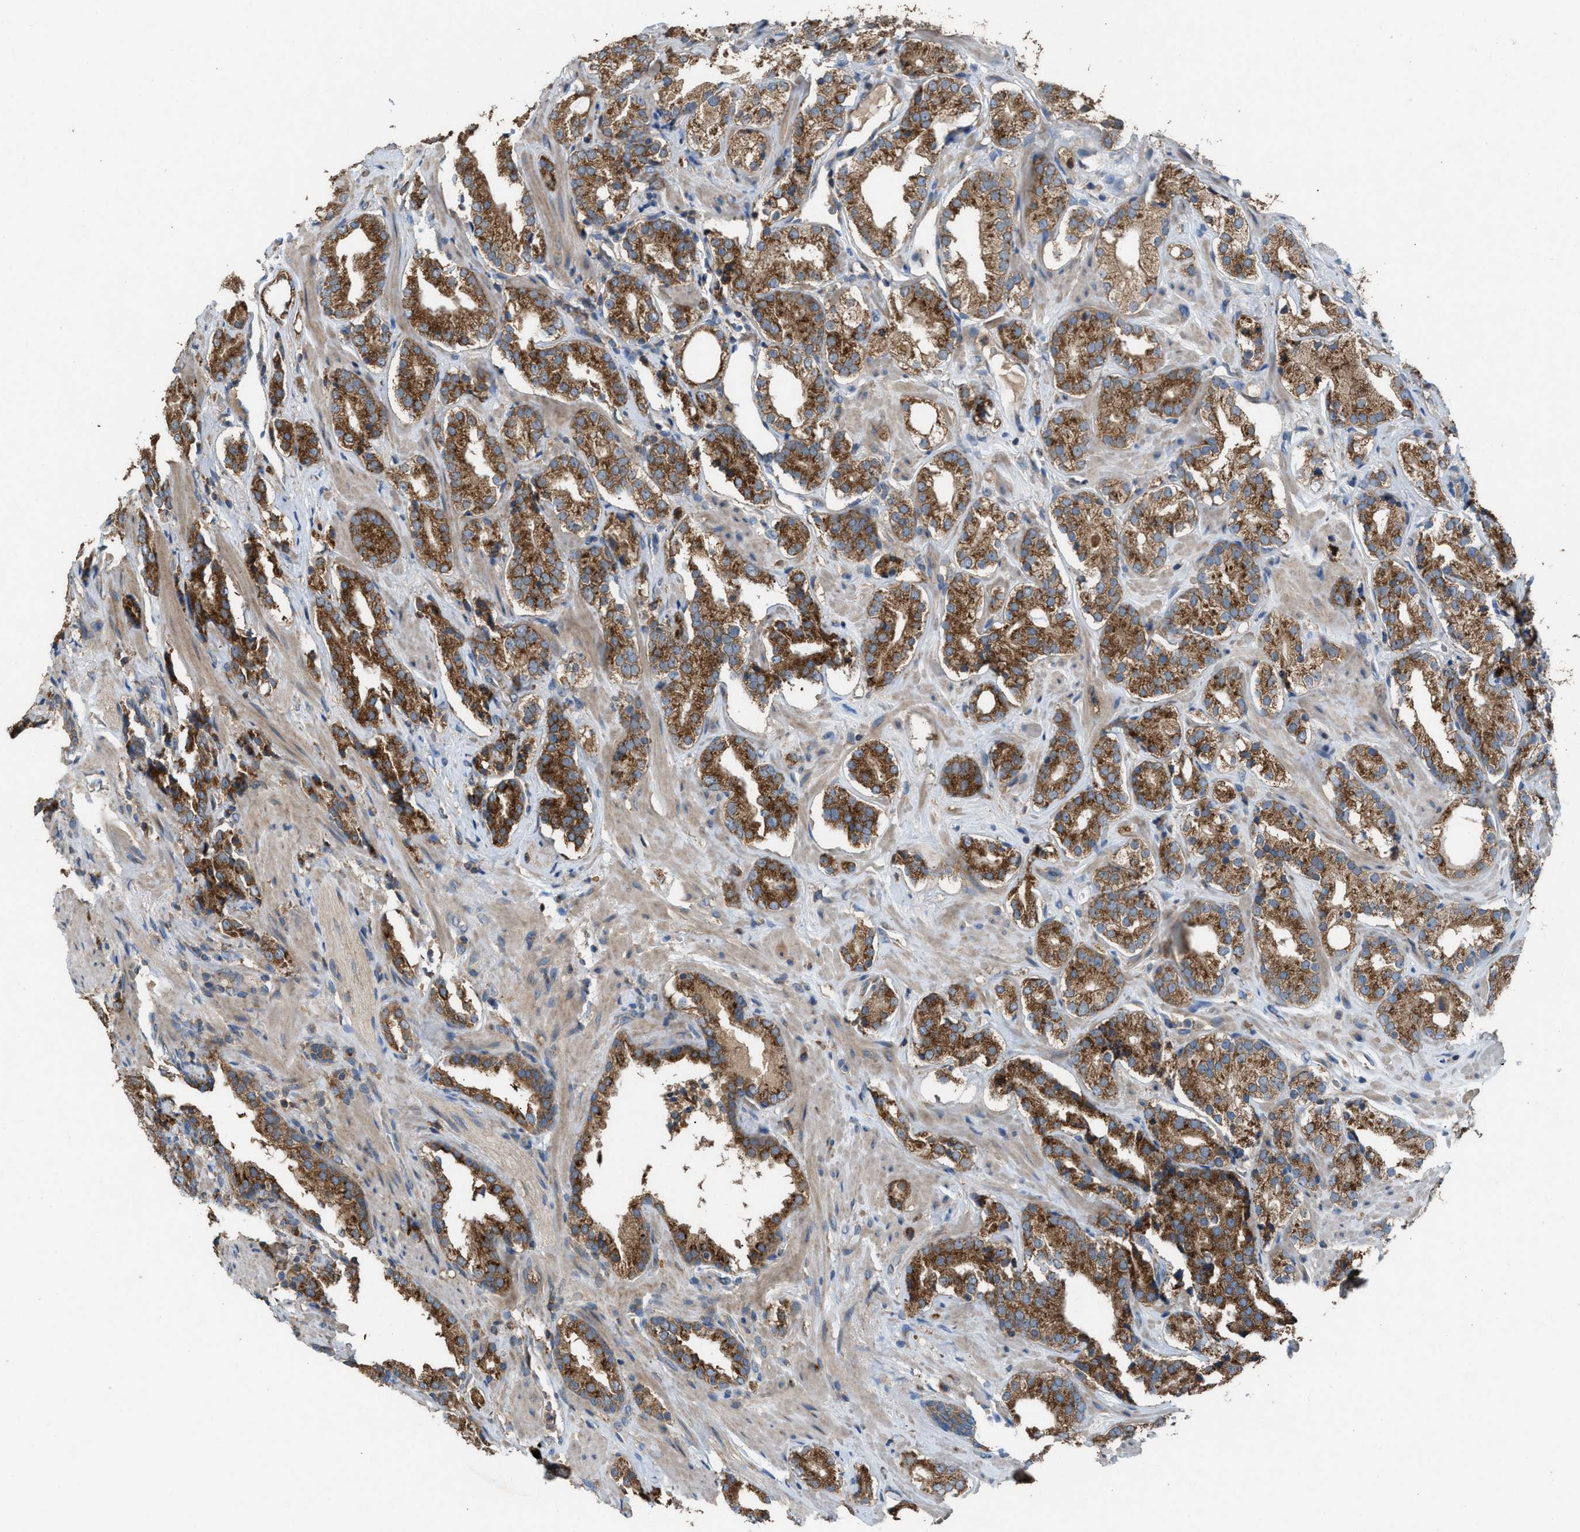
{"staining": {"intensity": "moderate", "quantity": ">75%", "location": "cytoplasmic/membranous"}, "tissue": "prostate cancer", "cell_type": "Tumor cells", "image_type": "cancer", "snomed": [{"axis": "morphology", "description": "Adenocarcinoma, High grade"}, {"axis": "topography", "description": "Prostate"}], "caption": "Protein analysis of prostate cancer (adenocarcinoma (high-grade)) tissue demonstrates moderate cytoplasmic/membranous positivity in about >75% of tumor cells.", "gene": "TPK1", "patient": {"sex": "male", "age": 71}}